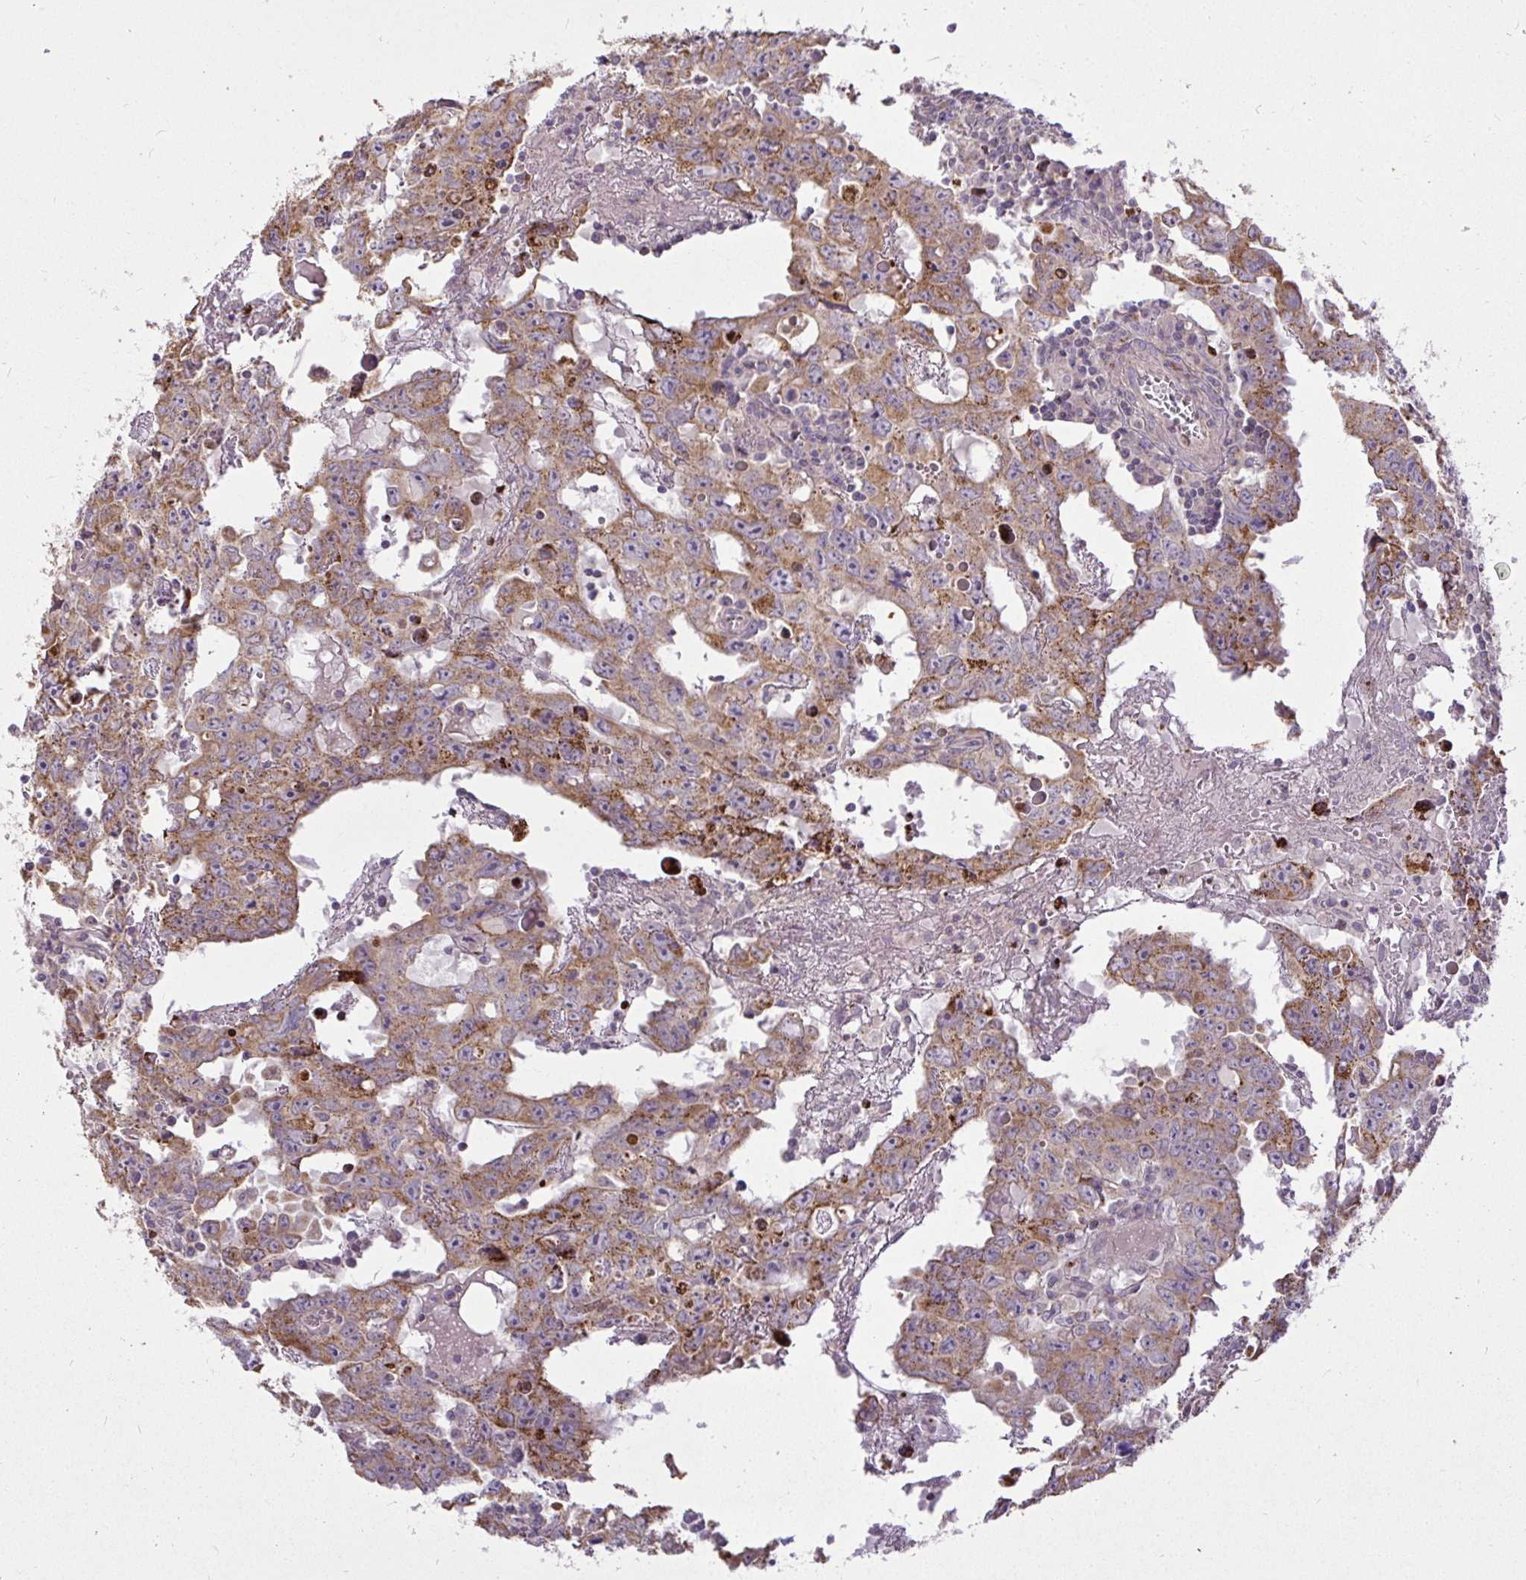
{"staining": {"intensity": "moderate", "quantity": ">75%", "location": "cytoplasmic/membranous"}, "tissue": "testis cancer", "cell_type": "Tumor cells", "image_type": "cancer", "snomed": [{"axis": "morphology", "description": "Carcinoma, Embryonal, NOS"}, {"axis": "topography", "description": "Testis"}], "caption": "DAB (3,3'-diaminobenzidine) immunohistochemical staining of human testis cancer (embryonal carcinoma) reveals moderate cytoplasmic/membranous protein expression in about >75% of tumor cells.", "gene": "STRIP1", "patient": {"sex": "male", "age": 22}}